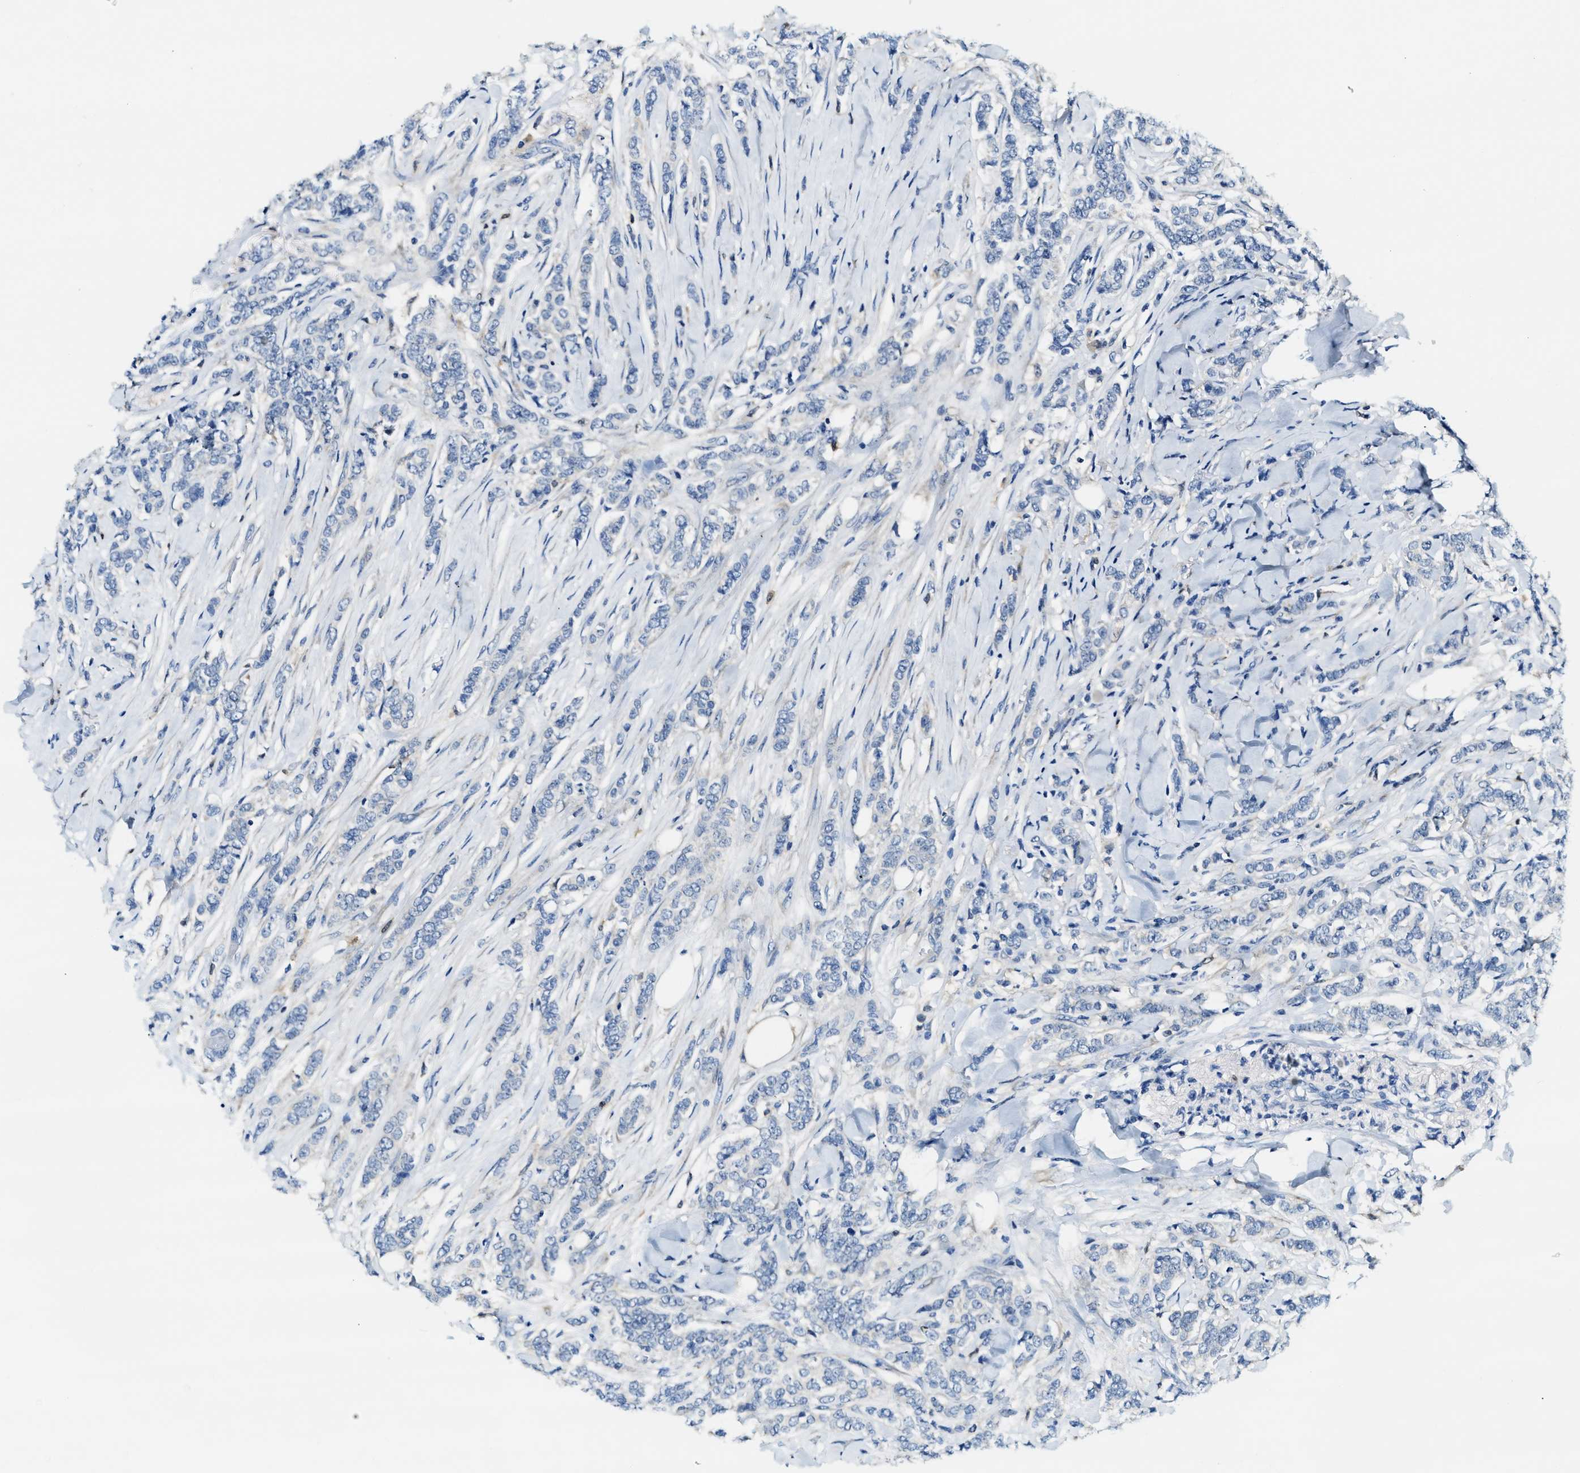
{"staining": {"intensity": "negative", "quantity": "none", "location": "none"}, "tissue": "breast cancer", "cell_type": "Tumor cells", "image_type": "cancer", "snomed": [{"axis": "morphology", "description": "Lobular carcinoma"}, {"axis": "topography", "description": "Skin"}, {"axis": "topography", "description": "Breast"}], "caption": "This is an immunohistochemistry micrograph of human lobular carcinoma (breast). There is no staining in tumor cells.", "gene": "EIF2AK2", "patient": {"sex": "female", "age": 46}}